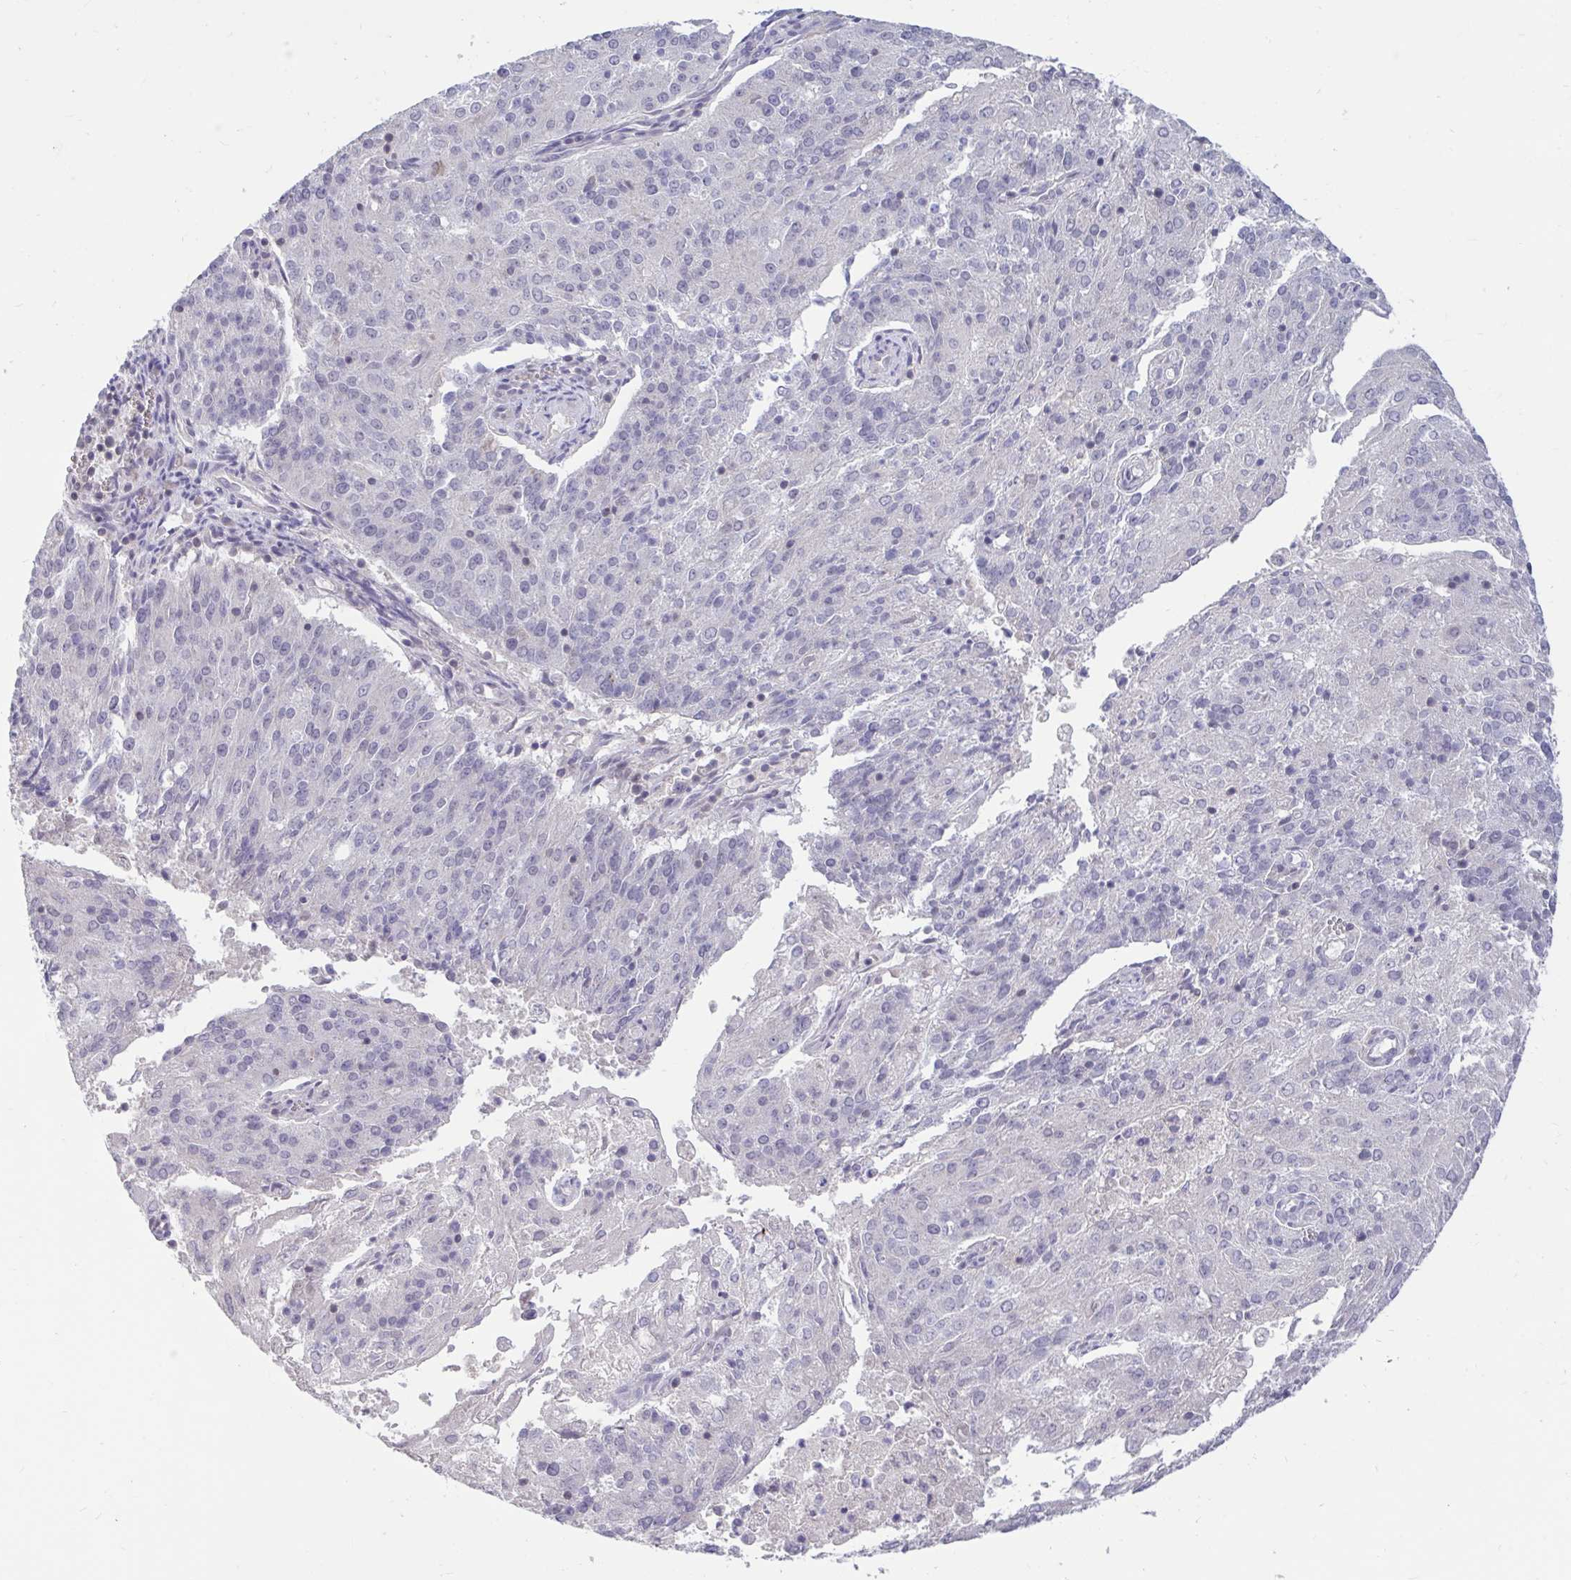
{"staining": {"intensity": "negative", "quantity": "none", "location": "none"}, "tissue": "endometrial cancer", "cell_type": "Tumor cells", "image_type": "cancer", "snomed": [{"axis": "morphology", "description": "Adenocarcinoma, NOS"}, {"axis": "topography", "description": "Endometrium"}], "caption": "This is an immunohistochemistry (IHC) micrograph of endometrial cancer. There is no expression in tumor cells.", "gene": "ARPP19", "patient": {"sex": "female", "age": 82}}